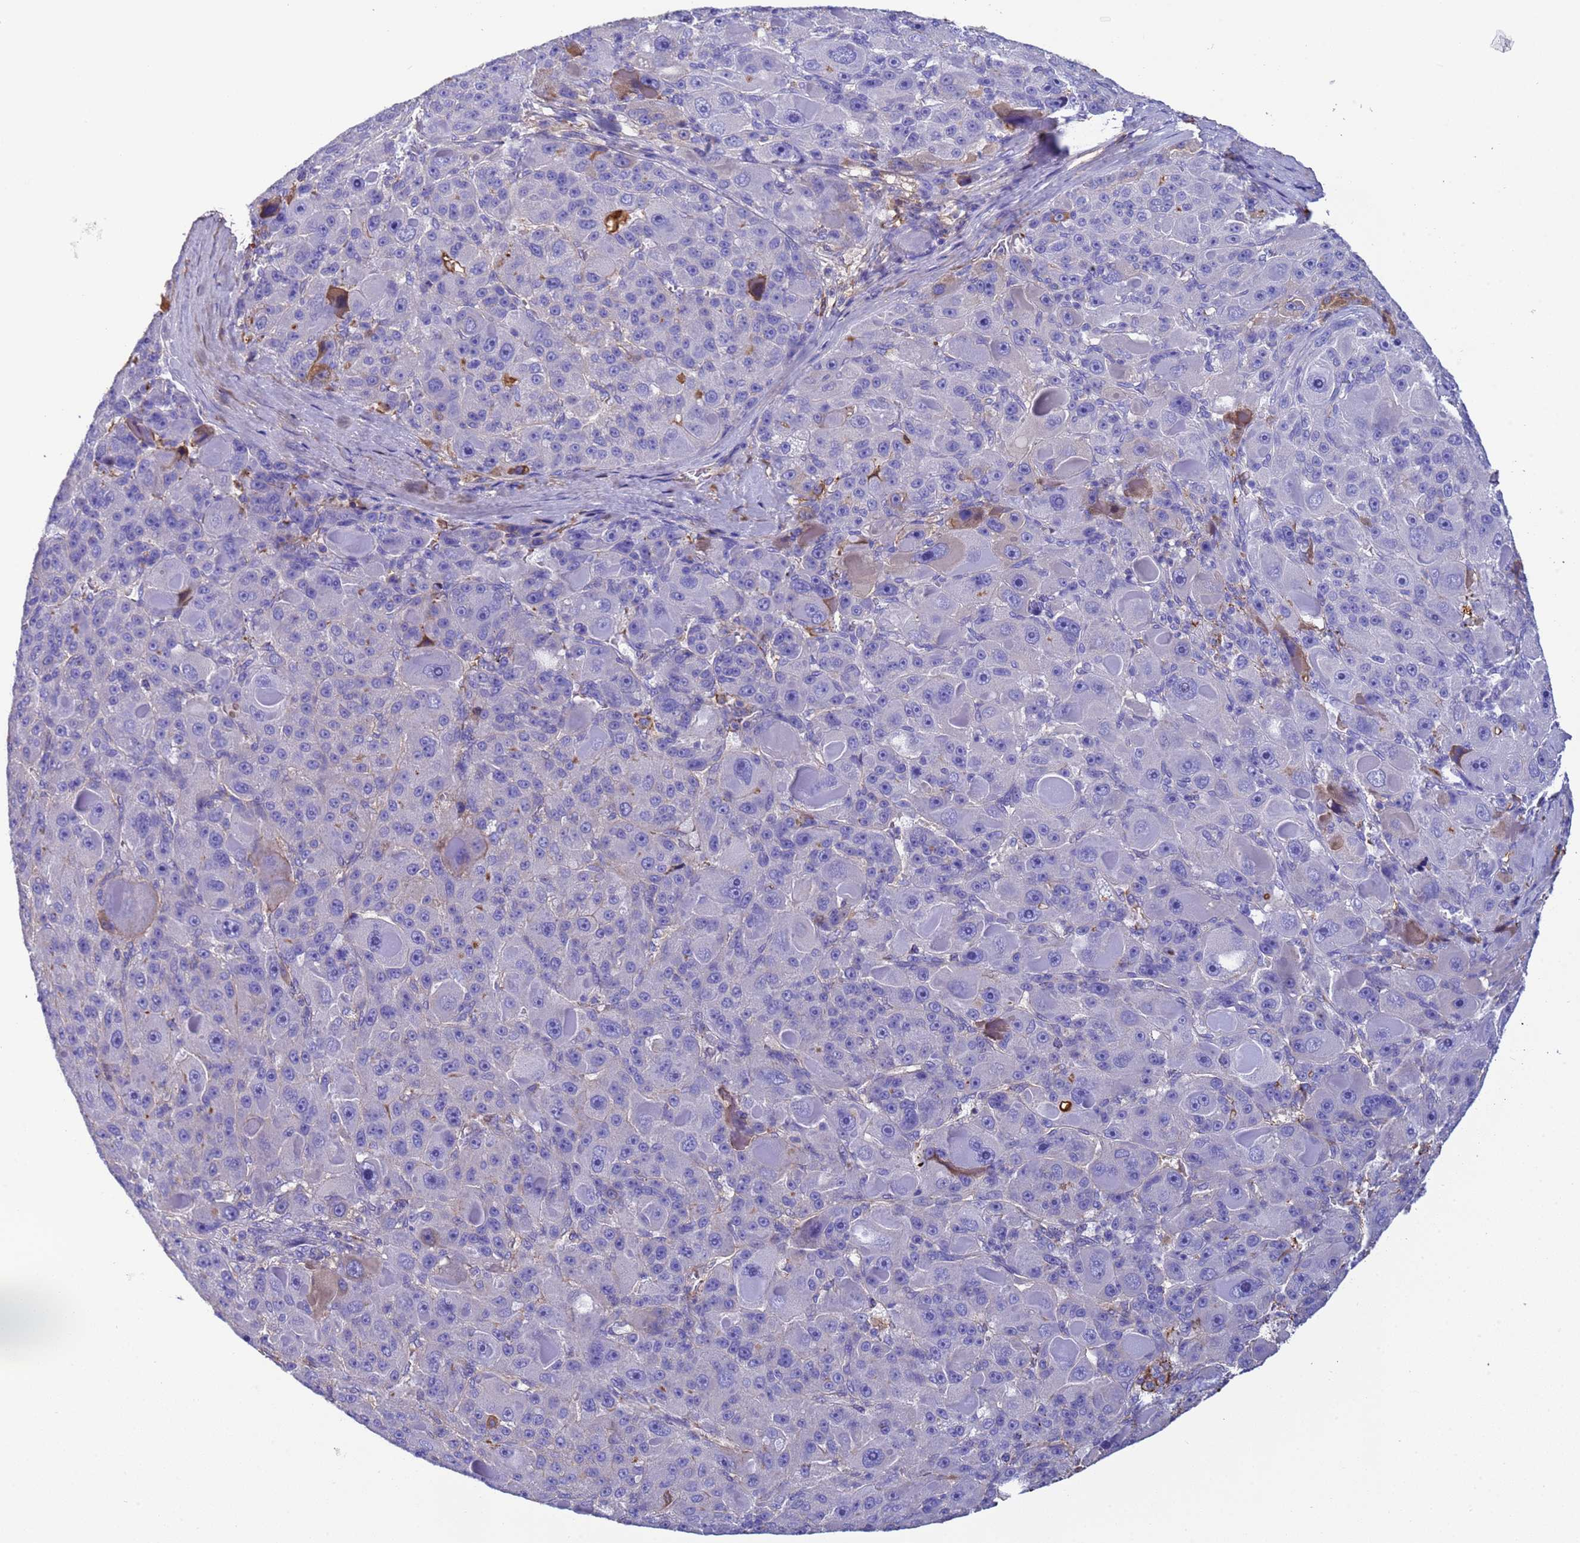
{"staining": {"intensity": "negative", "quantity": "none", "location": "none"}, "tissue": "liver cancer", "cell_type": "Tumor cells", "image_type": "cancer", "snomed": [{"axis": "morphology", "description": "Carcinoma, Hepatocellular, NOS"}, {"axis": "topography", "description": "Liver"}], "caption": "Immunohistochemistry (IHC) micrograph of neoplastic tissue: human hepatocellular carcinoma (liver) stained with DAB (3,3'-diaminobenzidine) demonstrates no significant protein positivity in tumor cells.", "gene": "H1-7", "patient": {"sex": "male", "age": 76}}